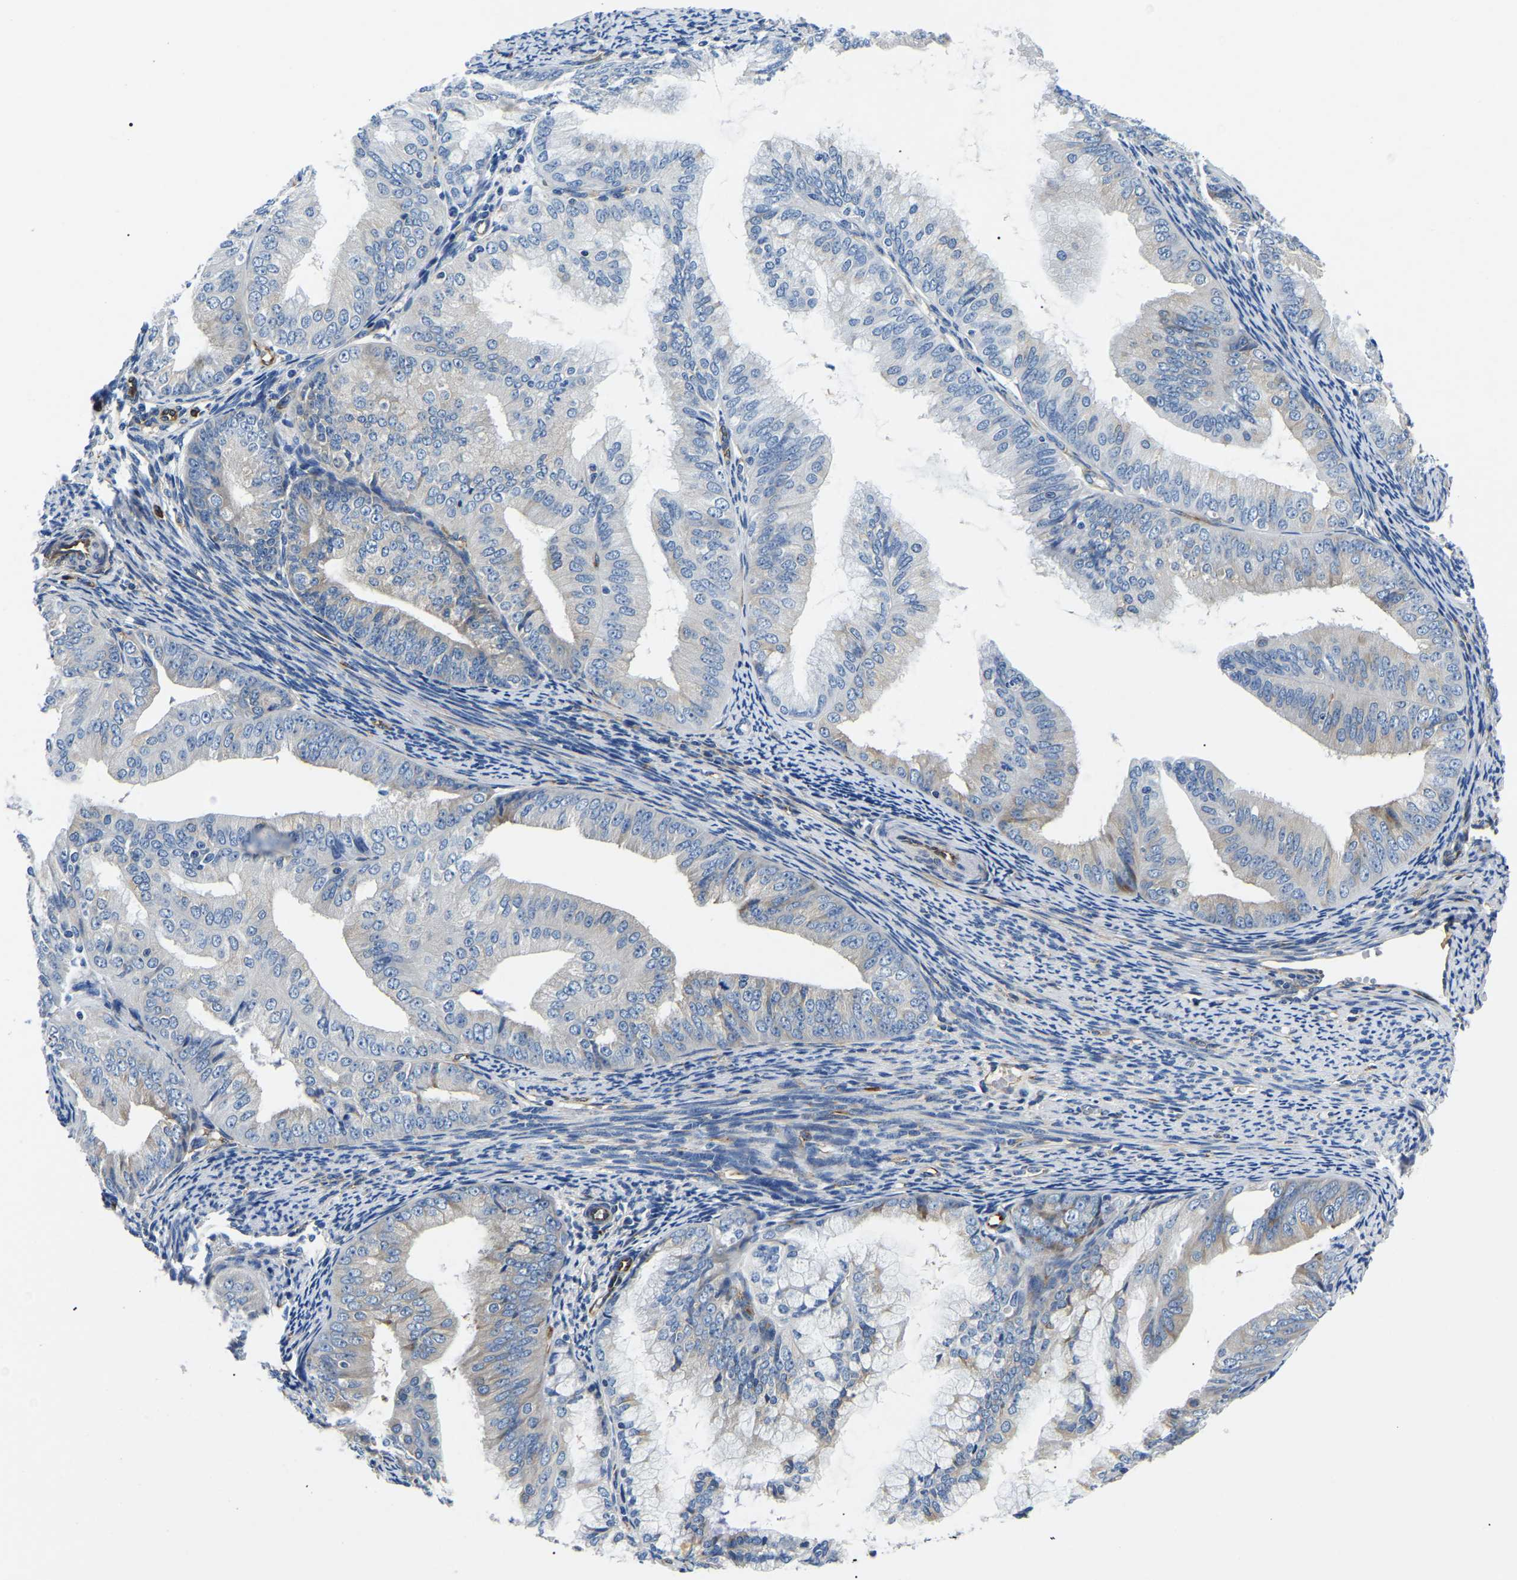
{"staining": {"intensity": "weak", "quantity": "<25%", "location": "cytoplasmic/membranous"}, "tissue": "endometrial cancer", "cell_type": "Tumor cells", "image_type": "cancer", "snomed": [{"axis": "morphology", "description": "Adenocarcinoma, NOS"}, {"axis": "topography", "description": "Endometrium"}], "caption": "Tumor cells are negative for protein expression in human adenocarcinoma (endometrial).", "gene": "DUSP8", "patient": {"sex": "female", "age": 63}}